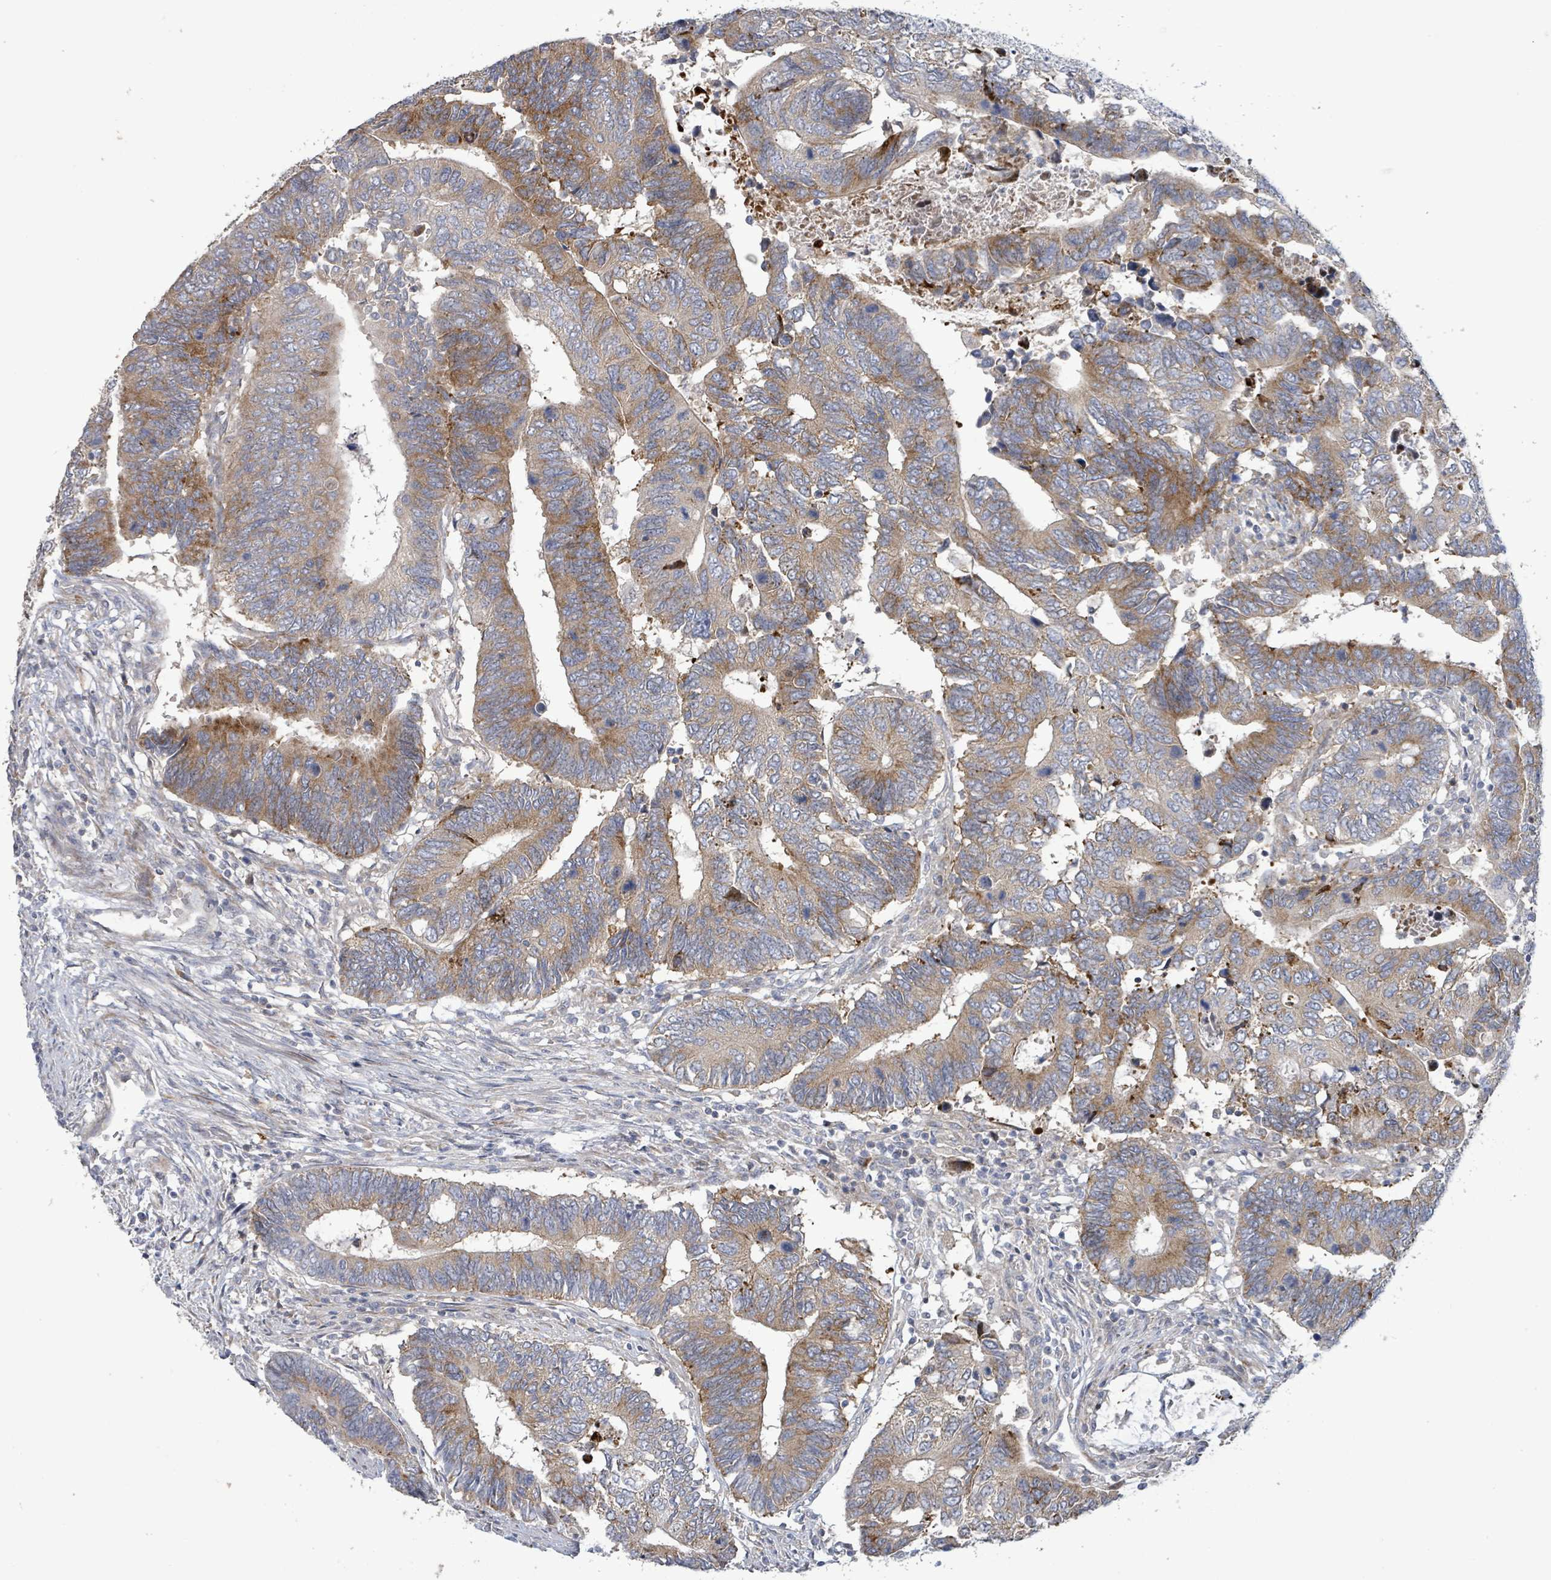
{"staining": {"intensity": "moderate", "quantity": "25%-75%", "location": "cytoplasmic/membranous"}, "tissue": "colorectal cancer", "cell_type": "Tumor cells", "image_type": "cancer", "snomed": [{"axis": "morphology", "description": "Adenocarcinoma, NOS"}, {"axis": "topography", "description": "Colon"}], "caption": "About 25%-75% of tumor cells in human colorectal cancer (adenocarcinoma) reveal moderate cytoplasmic/membranous protein expression as visualized by brown immunohistochemical staining.", "gene": "LILRA4", "patient": {"sex": "male", "age": 87}}